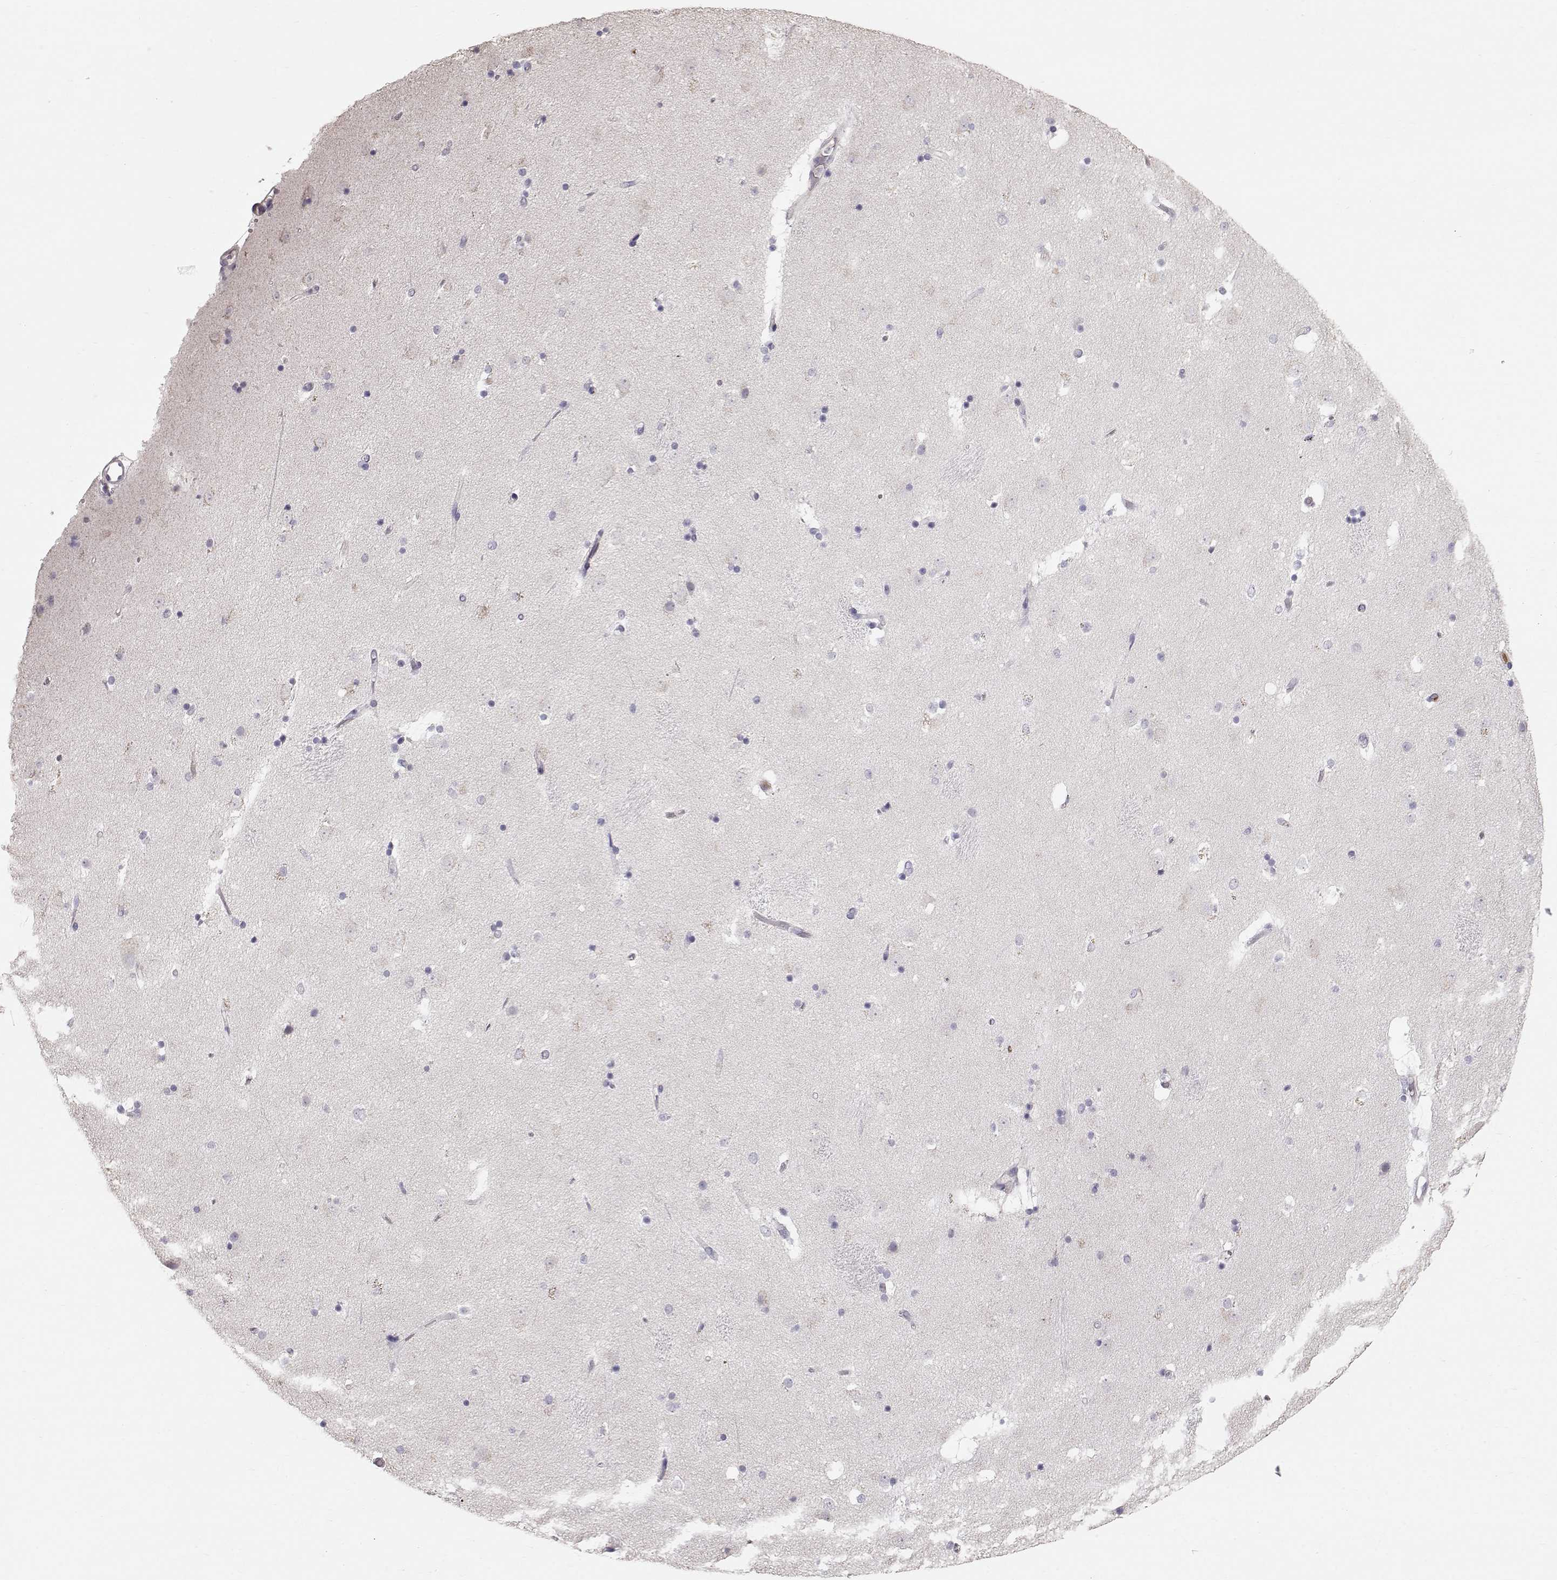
{"staining": {"intensity": "negative", "quantity": "none", "location": "none"}, "tissue": "caudate", "cell_type": "Glial cells", "image_type": "normal", "snomed": [{"axis": "morphology", "description": "Normal tissue, NOS"}, {"axis": "topography", "description": "Lateral ventricle wall"}], "caption": "DAB immunohistochemical staining of unremarkable caudate exhibits no significant expression in glial cells. Brightfield microscopy of IHC stained with DAB (3,3'-diaminobenzidine) (brown) and hematoxylin (blue), captured at high magnification.", "gene": "POU1F1", "patient": {"sex": "male", "age": 51}}